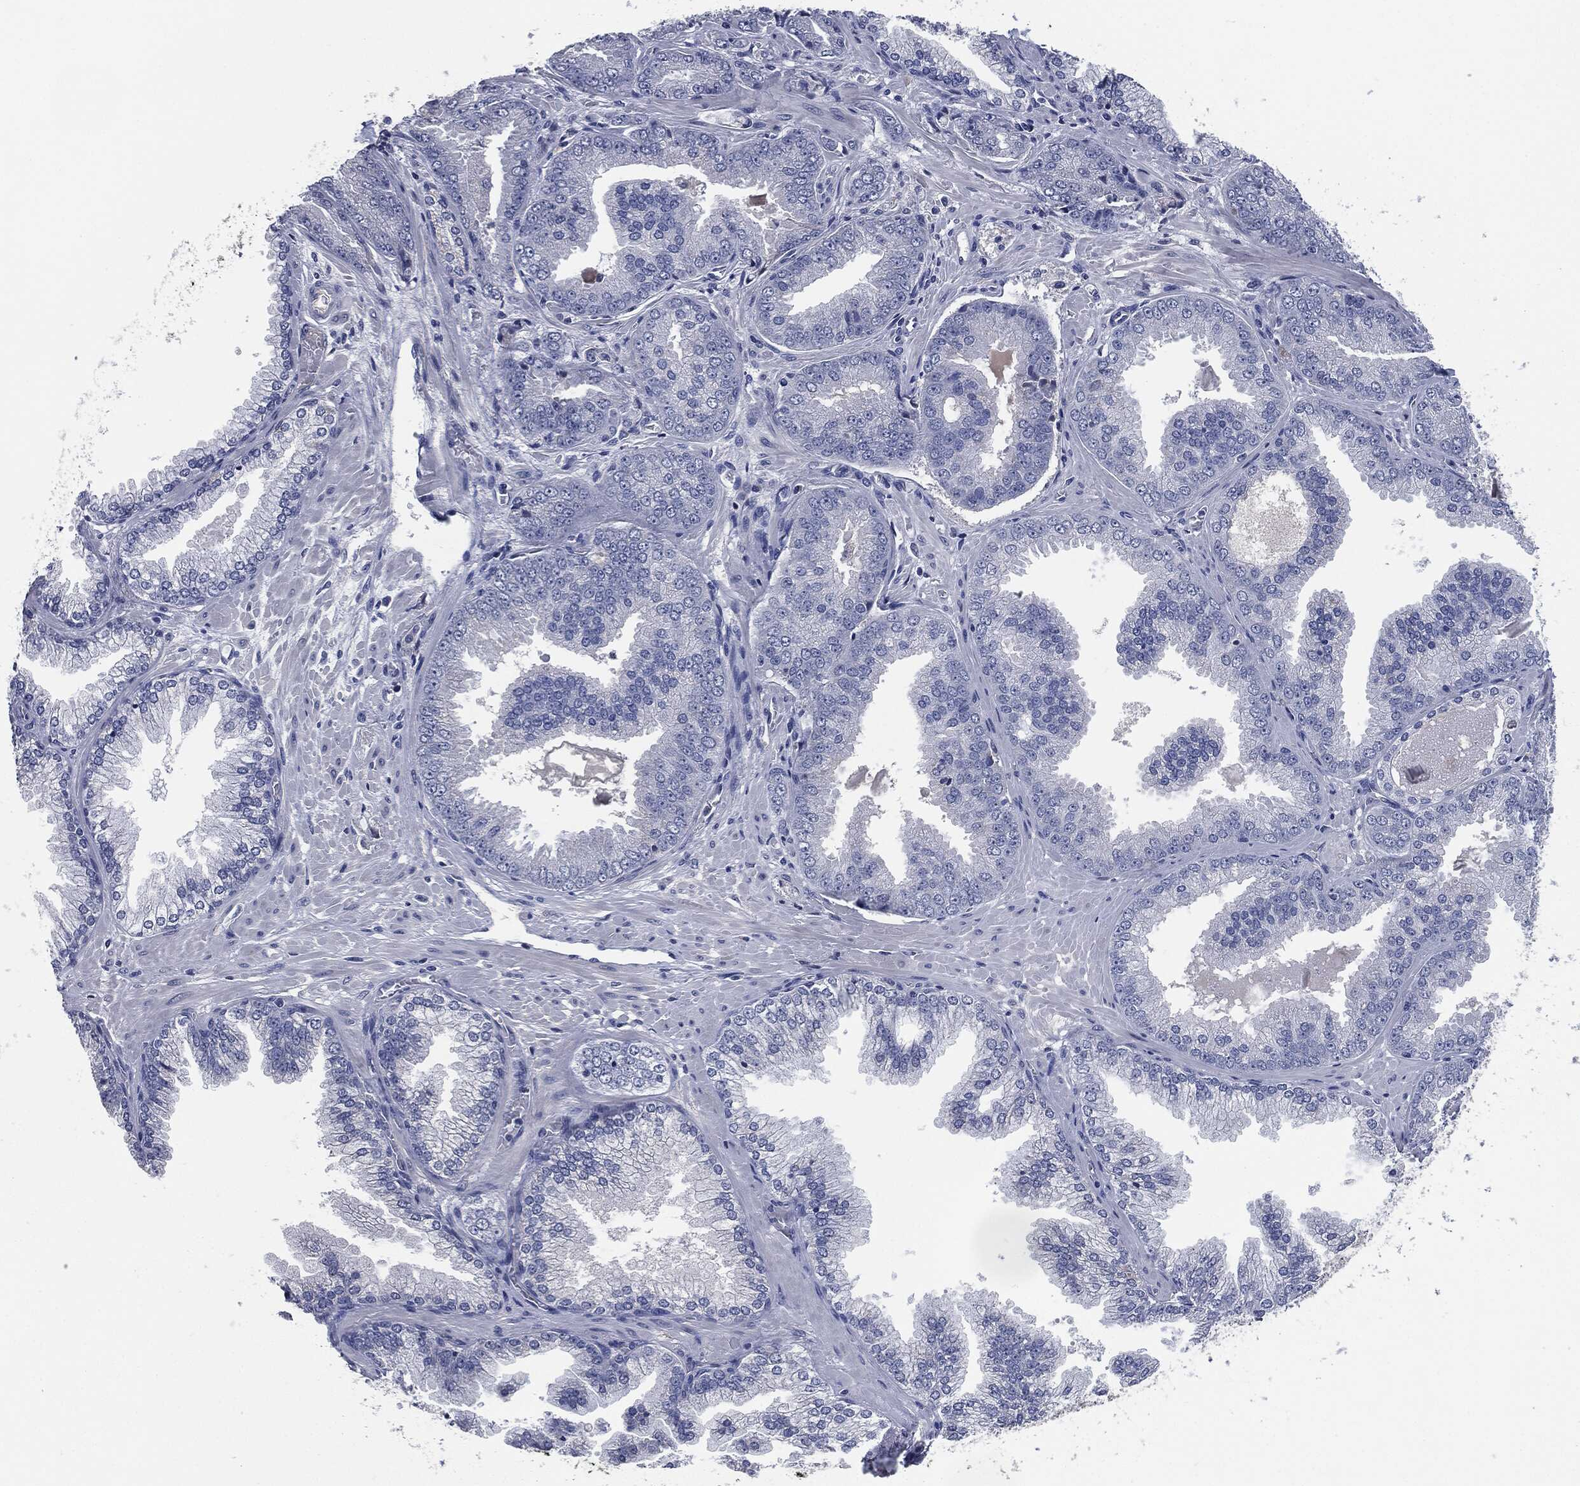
{"staining": {"intensity": "negative", "quantity": "none", "location": "none"}, "tissue": "prostate cancer", "cell_type": "Tumor cells", "image_type": "cancer", "snomed": [{"axis": "morphology", "description": "Adenocarcinoma, Low grade"}, {"axis": "topography", "description": "Prostate"}], "caption": "Immunohistochemical staining of prostate adenocarcinoma (low-grade) demonstrates no significant staining in tumor cells.", "gene": "IL2RG", "patient": {"sex": "male", "age": 72}}